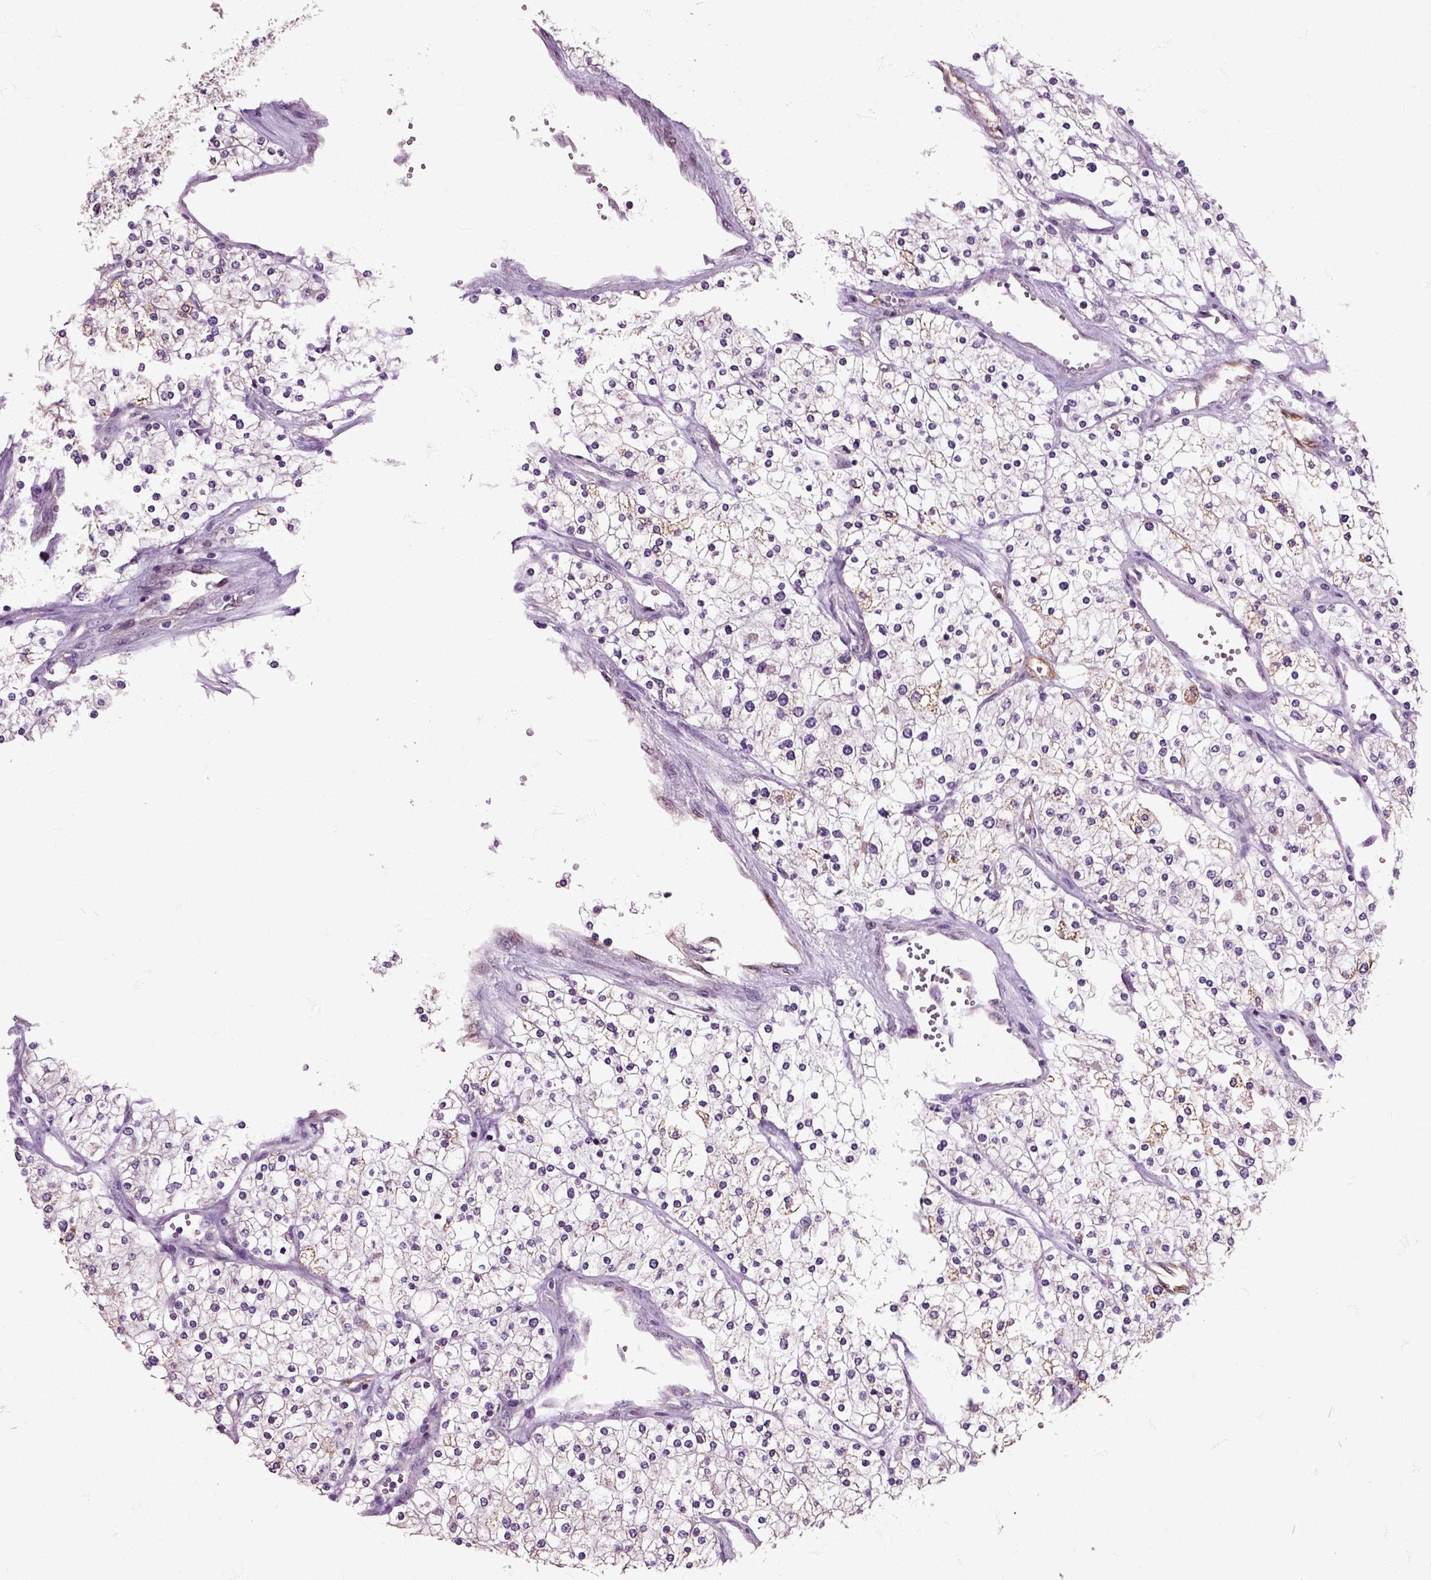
{"staining": {"intensity": "negative", "quantity": "none", "location": "none"}, "tissue": "renal cancer", "cell_type": "Tumor cells", "image_type": "cancer", "snomed": [{"axis": "morphology", "description": "Adenocarcinoma, NOS"}, {"axis": "topography", "description": "Kidney"}], "caption": "There is no significant staining in tumor cells of renal cancer. (Brightfield microscopy of DAB (3,3'-diaminobenzidine) IHC at high magnification).", "gene": "HSPA2", "patient": {"sex": "male", "age": 80}}